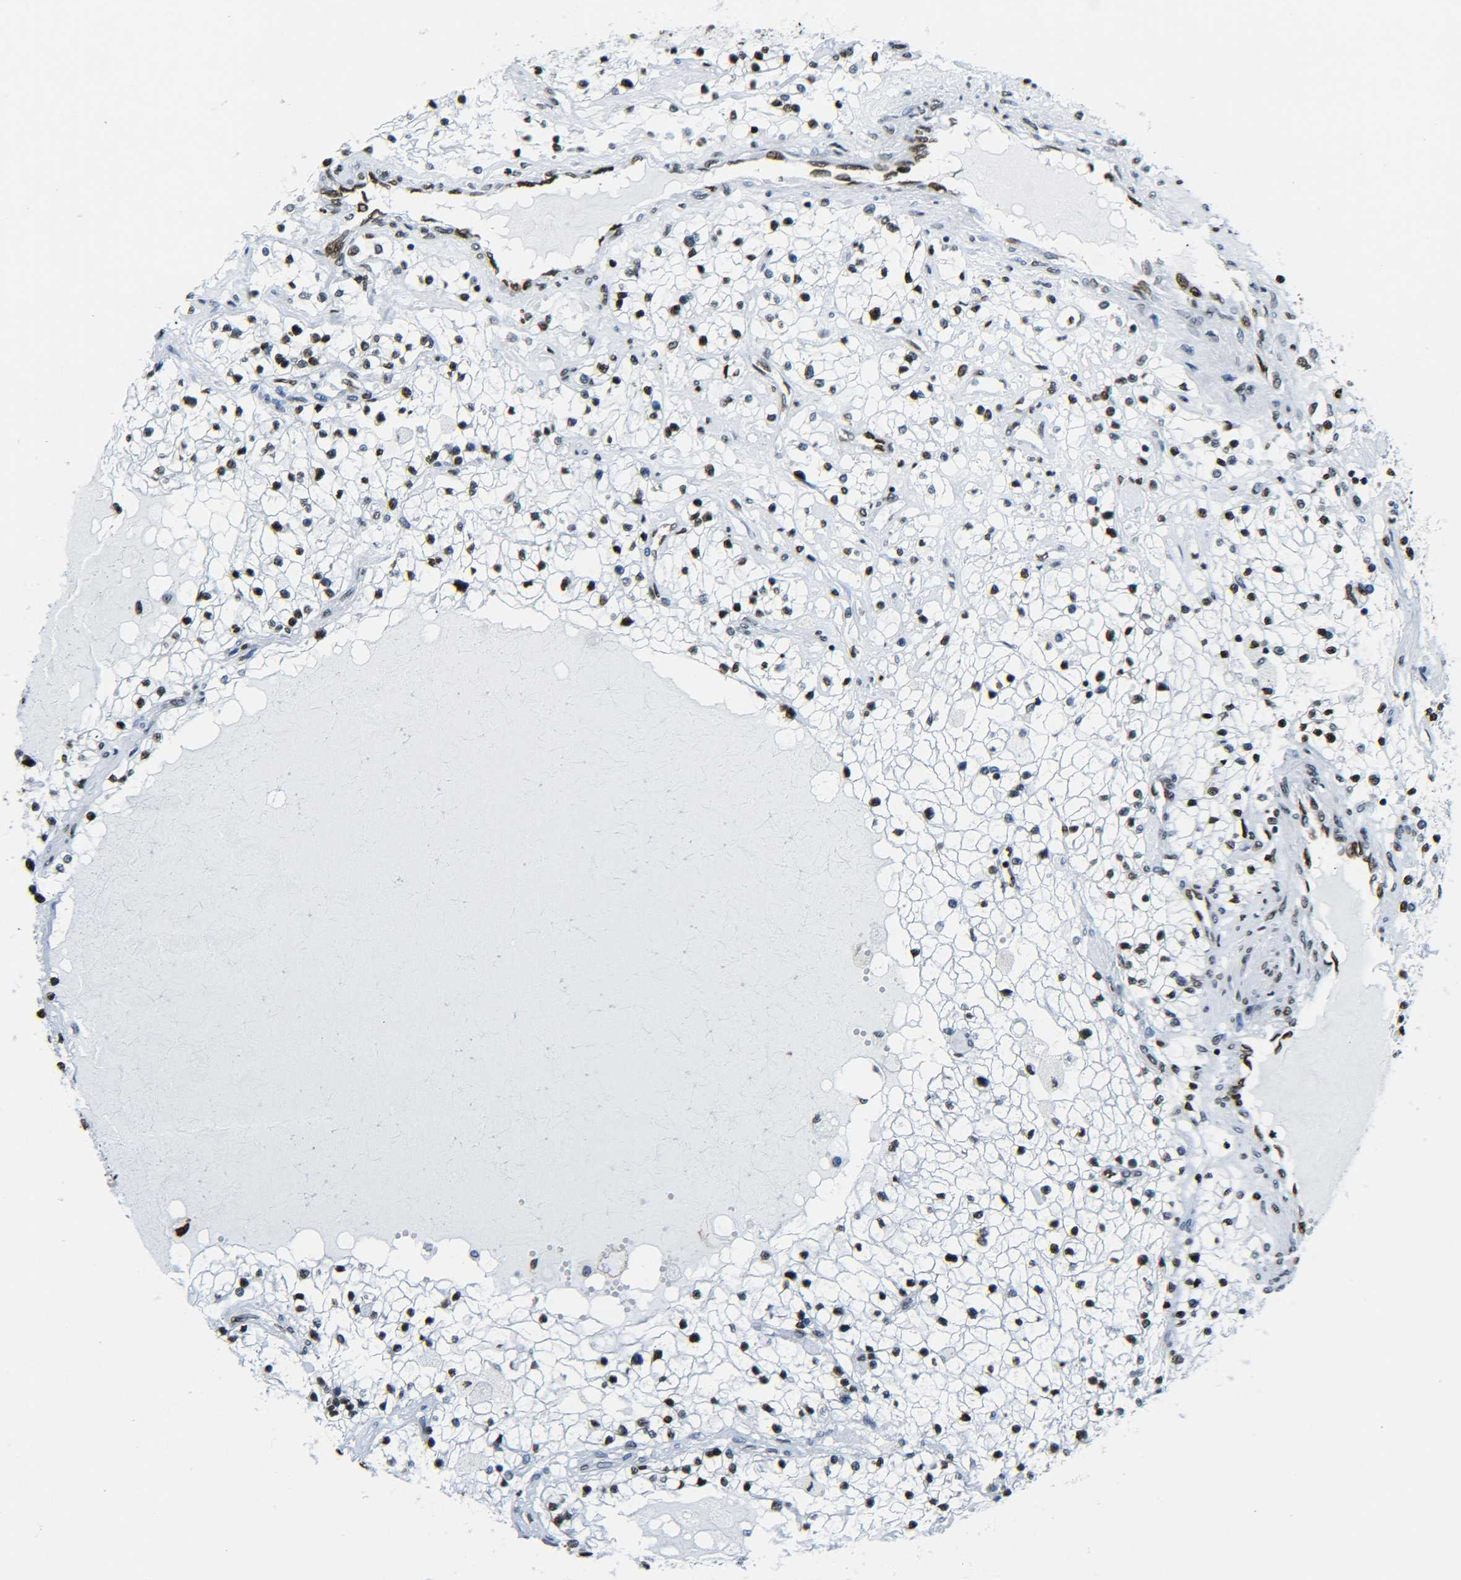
{"staining": {"intensity": "strong", "quantity": ">75%", "location": "nuclear"}, "tissue": "renal cancer", "cell_type": "Tumor cells", "image_type": "cancer", "snomed": [{"axis": "morphology", "description": "Adenocarcinoma, NOS"}, {"axis": "topography", "description": "Kidney"}], "caption": "IHC (DAB (3,3'-diaminobenzidine)) staining of human adenocarcinoma (renal) shows strong nuclear protein positivity in approximately >75% of tumor cells.", "gene": "H2AX", "patient": {"sex": "male", "age": 68}}